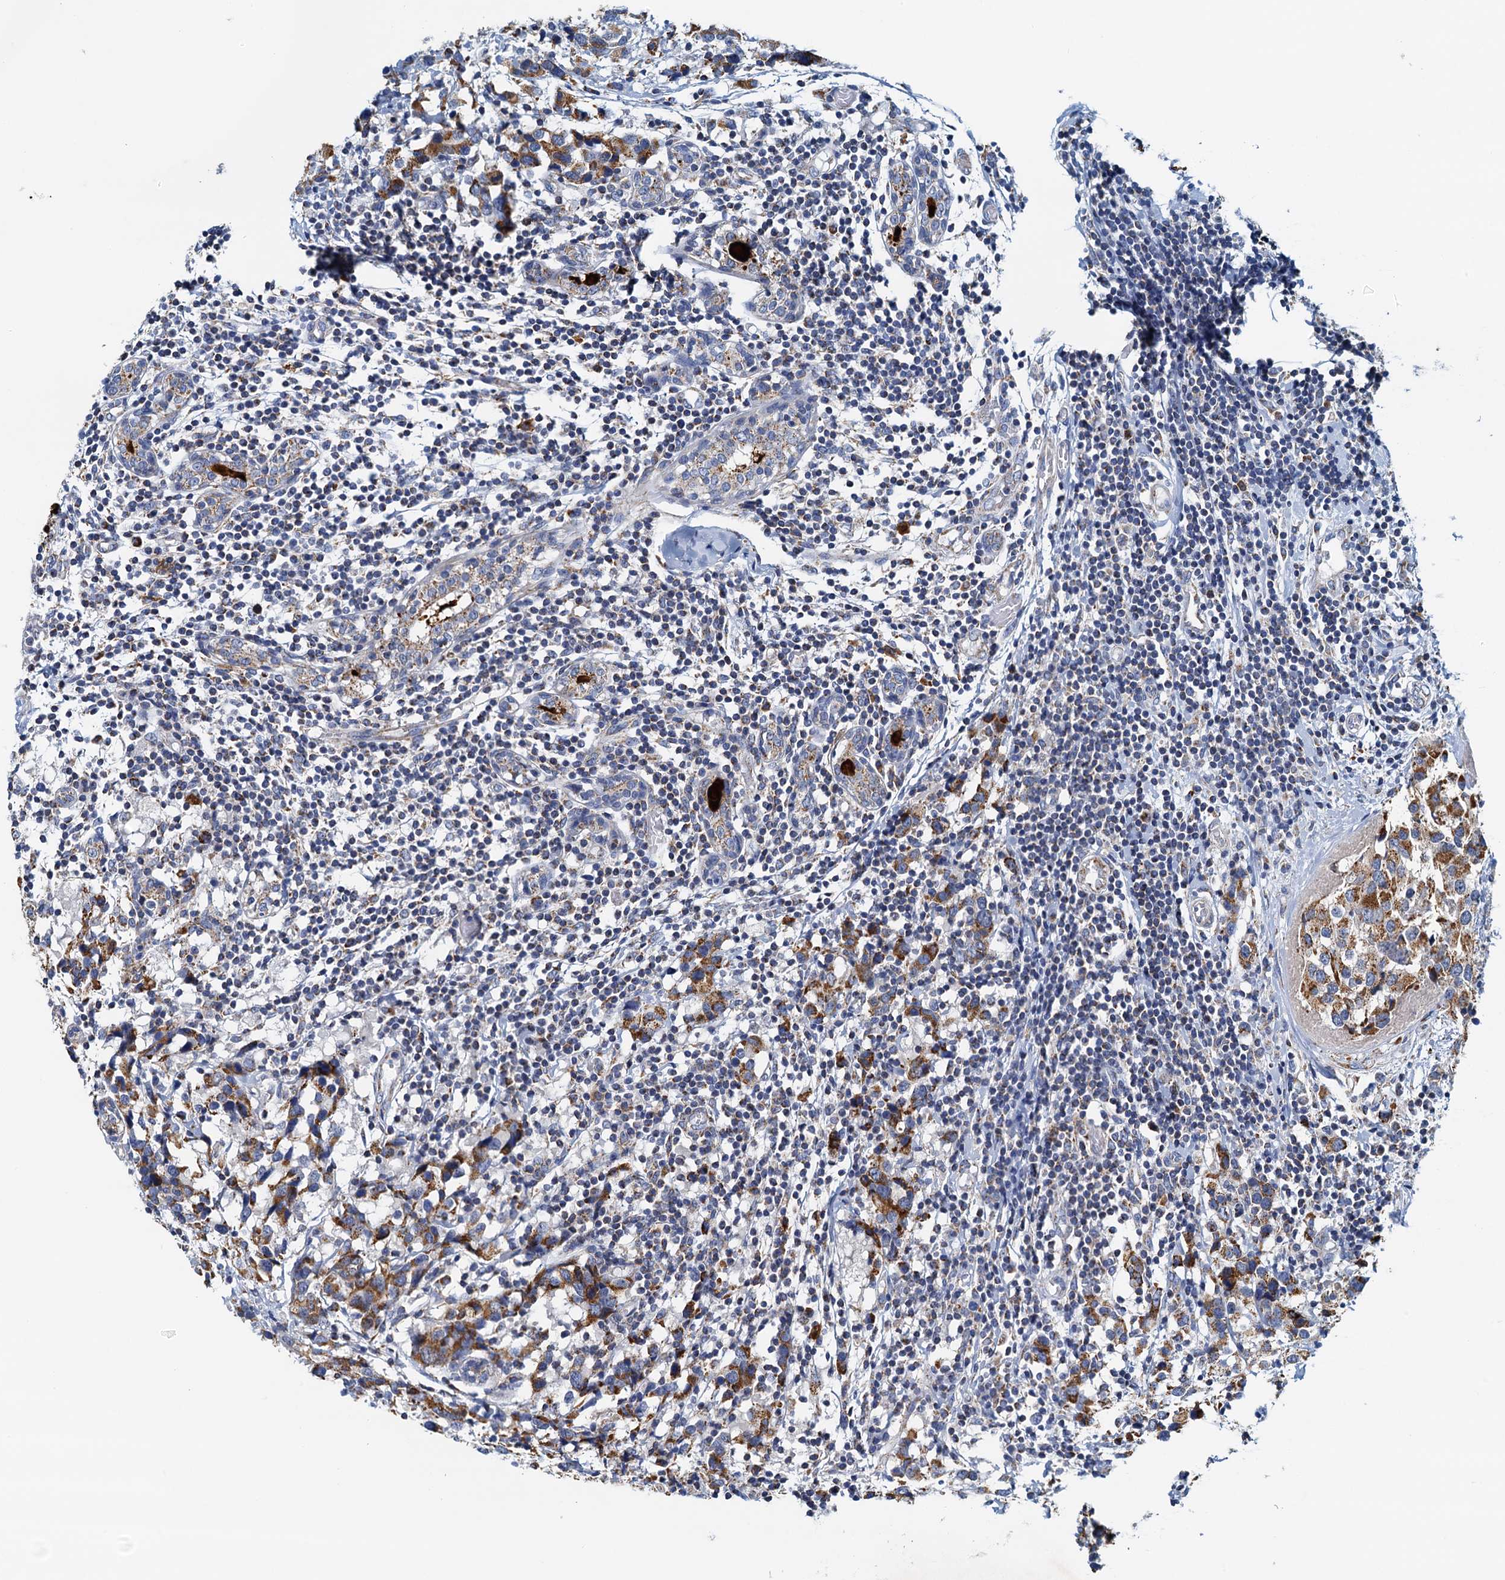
{"staining": {"intensity": "moderate", "quantity": ">75%", "location": "cytoplasmic/membranous"}, "tissue": "breast cancer", "cell_type": "Tumor cells", "image_type": "cancer", "snomed": [{"axis": "morphology", "description": "Lobular carcinoma"}, {"axis": "topography", "description": "Breast"}], "caption": "Moderate cytoplasmic/membranous positivity is appreciated in about >75% of tumor cells in breast cancer (lobular carcinoma).", "gene": "POC1A", "patient": {"sex": "female", "age": 59}}